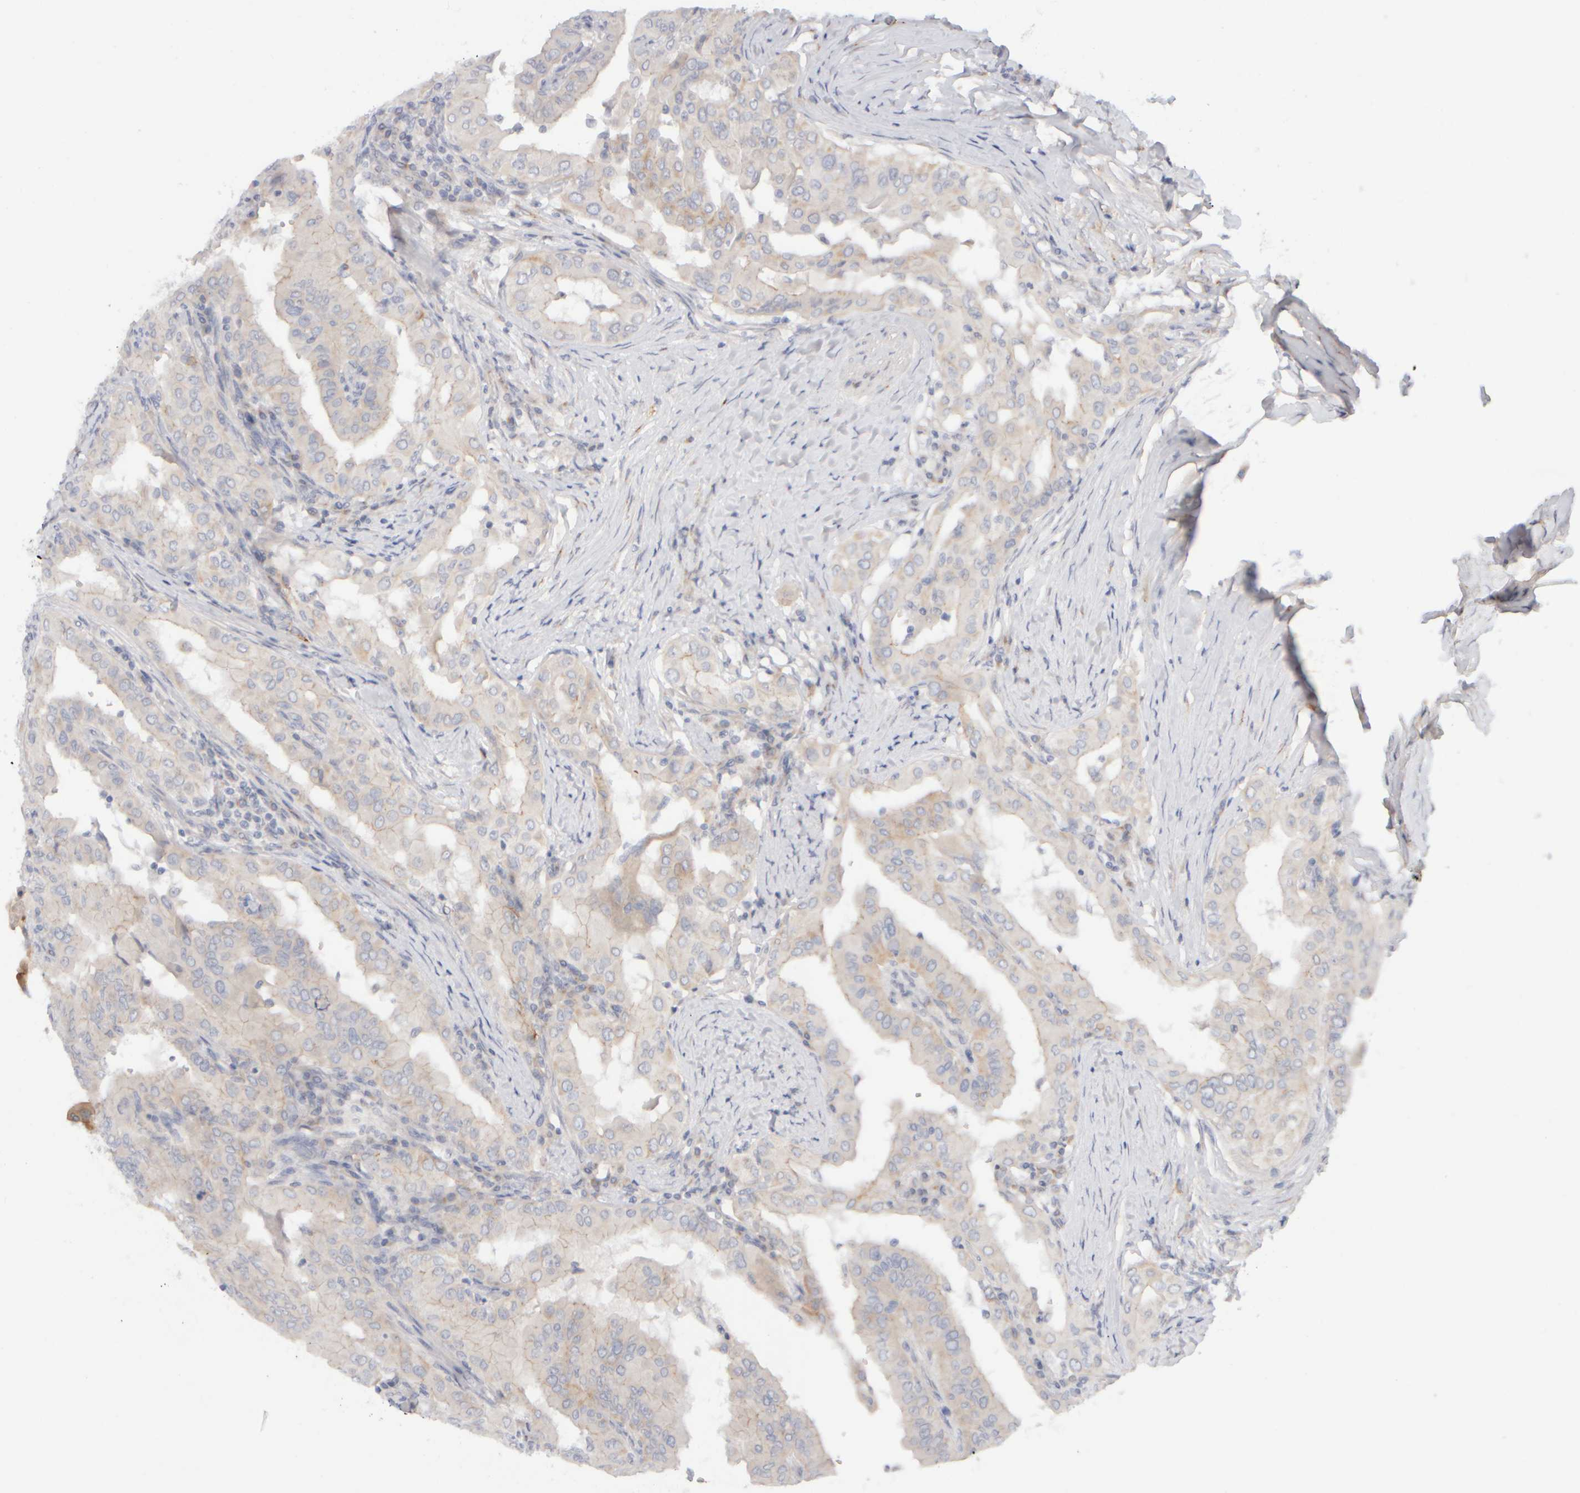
{"staining": {"intensity": "negative", "quantity": "none", "location": "none"}, "tissue": "thyroid cancer", "cell_type": "Tumor cells", "image_type": "cancer", "snomed": [{"axis": "morphology", "description": "Papillary adenocarcinoma, NOS"}, {"axis": "topography", "description": "Thyroid gland"}], "caption": "The image demonstrates no staining of tumor cells in thyroid papillary adenocarcinoma. (Stains: DAB immunohistochemistry (IHC) with hematoxylin counter stain, Microscopy: brightfield microscopy at high magnification).", "gene": "GOPC", "patient": {"sex": "male", "age": 33}}